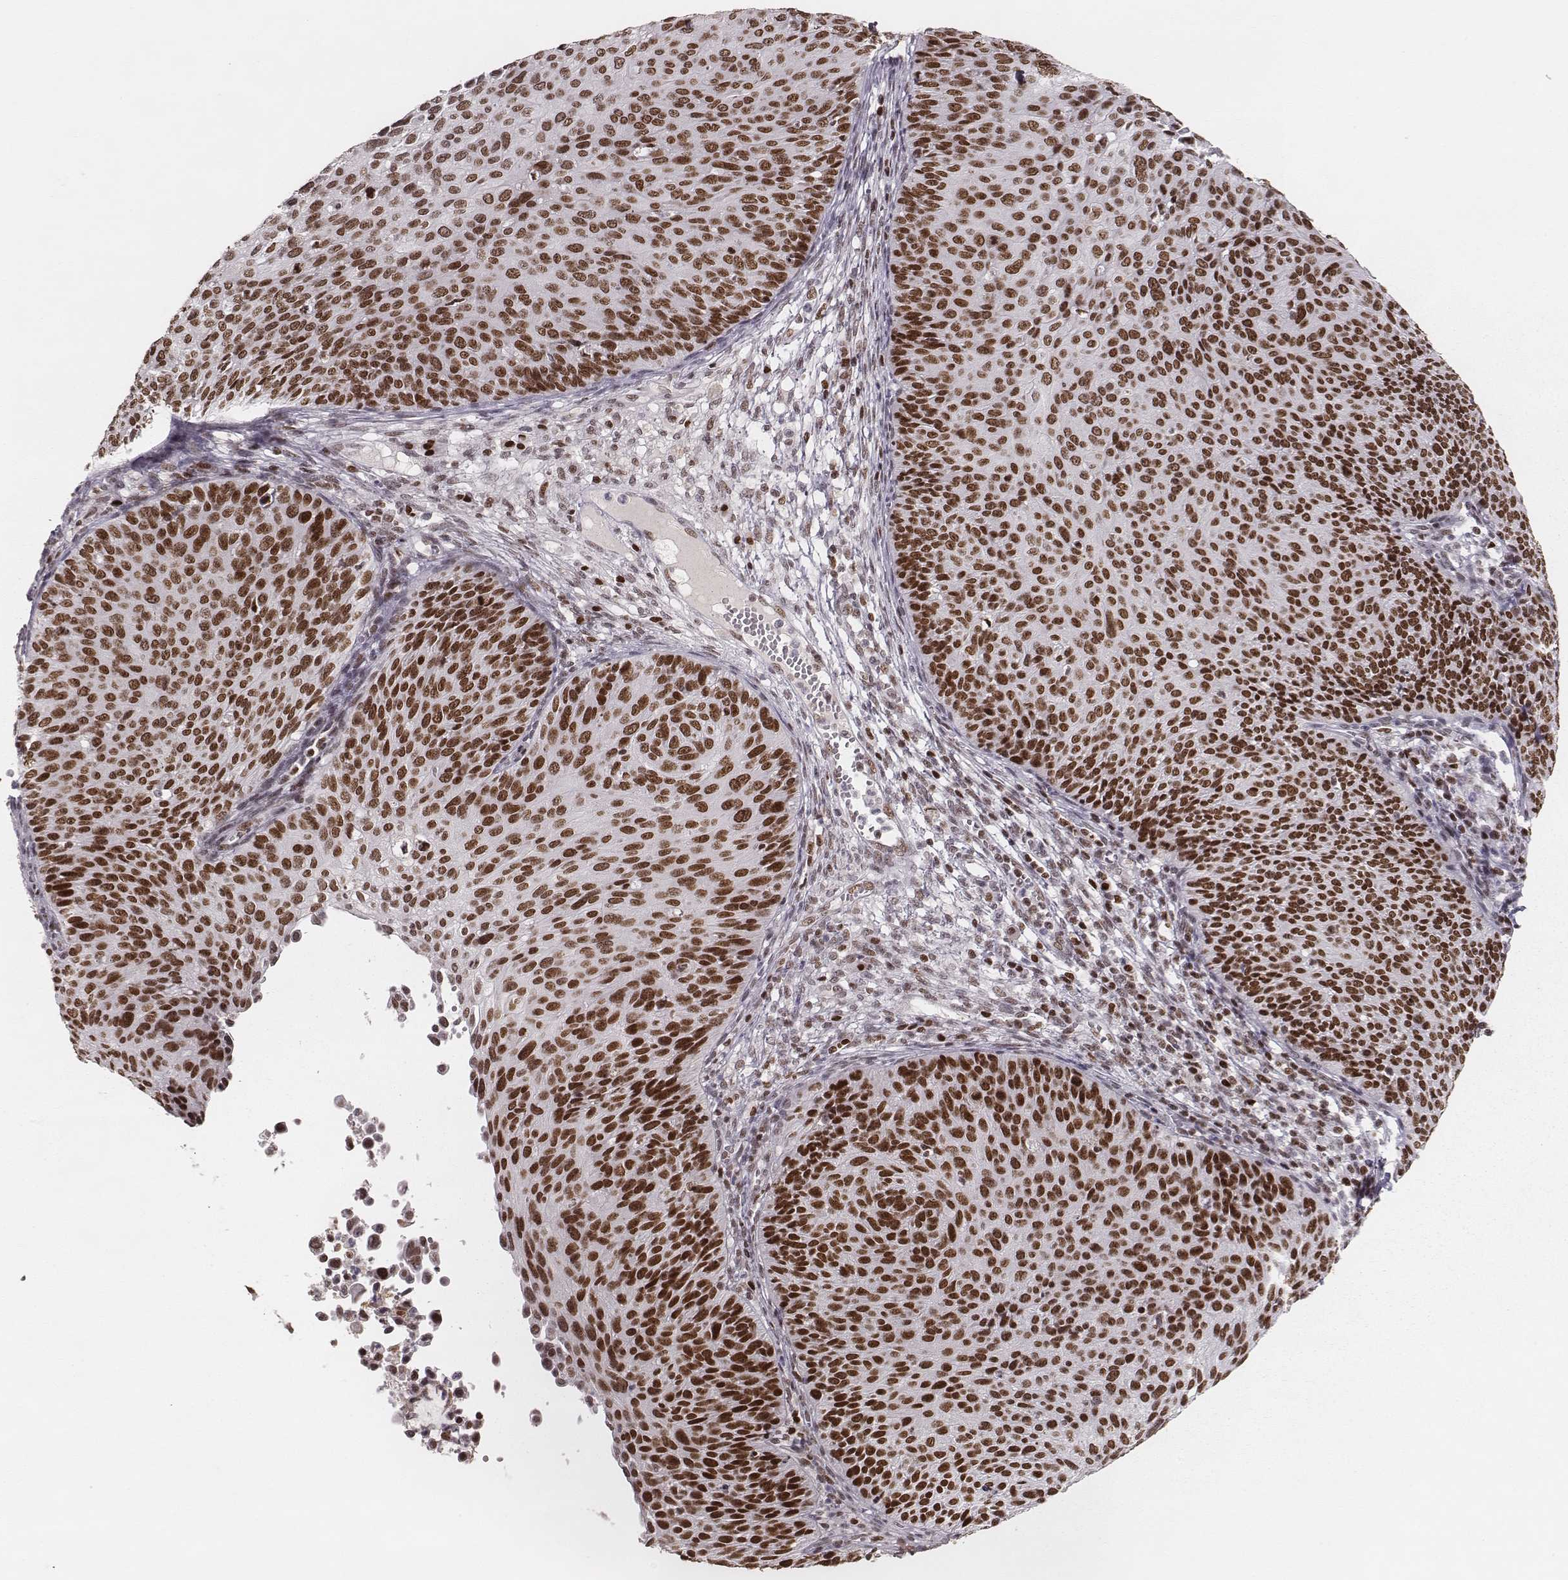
{"staining": {"intensity": "strong", "quantity": ">75%", "location": "nuclear"}, "tissue": "cervical cancer", "cell_type": "Tumor cells", "image_type": "cancer", "snomed": [{"axis": "morphology", "description": "Squamous cell carcinoma, NOS"}, {"axis": "topography", "description": "Cervix"}], "caption": "Immunohistochemistry (IHC) micrograph of human squamous cell carcinoma (cervical) stained for a protein (brown), which demonstrates high levels of strong nuclear expression in about >75% of tumor cells.", "gene": "PARP1", "patient": {"sex": "female", "age": 36}}